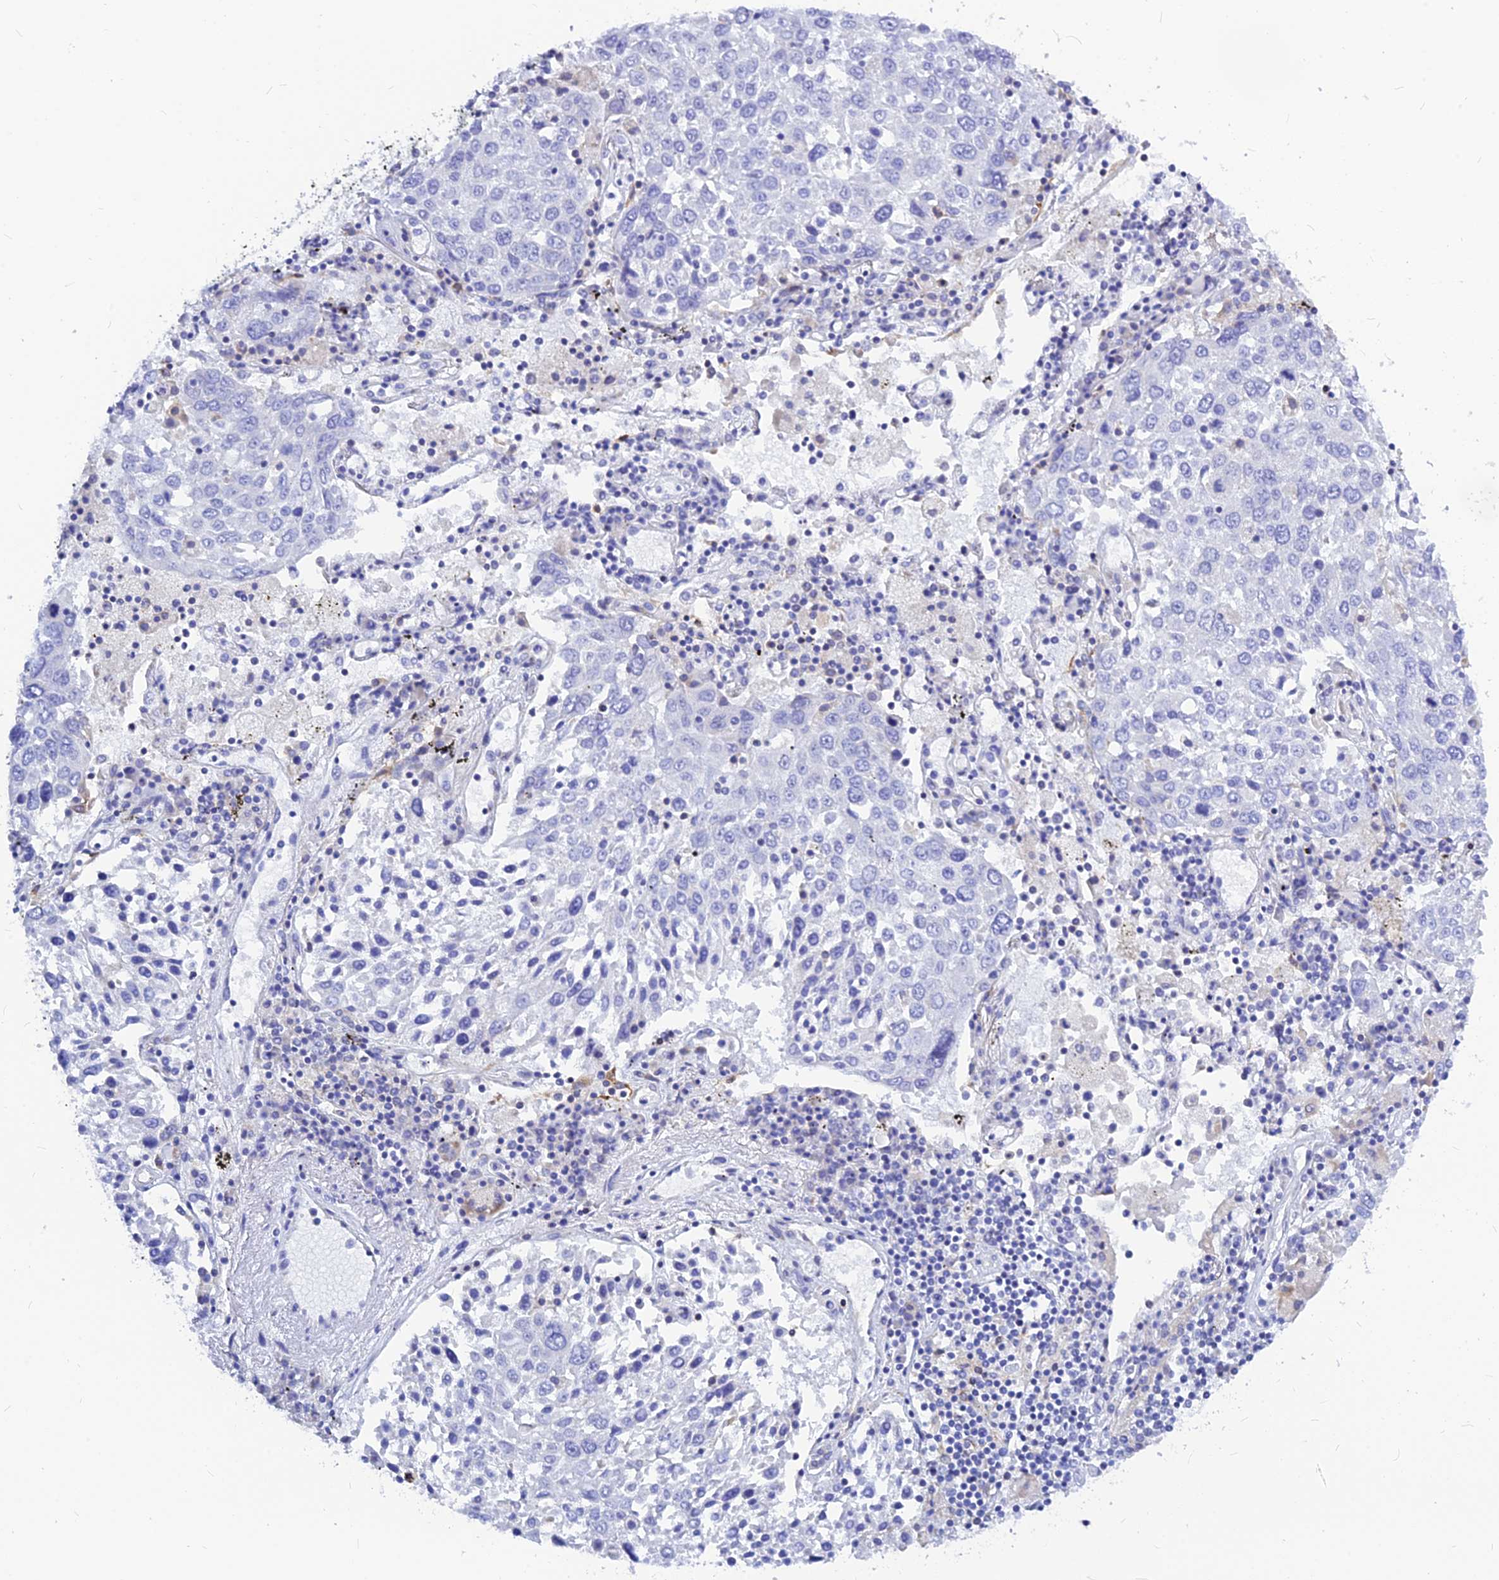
{"staining": {"intensity": "negative", "quantity": "none", "location": "none"}, "tissue": "lung cancer", "cell_type": "Tumor cells", "image_type": "cancer", "snomed": [{"axis": "morphology", "description": "Squamous cell carcinoma, NOS"}, {"axis": "topography", "description": "Lung"}], "caption": "Tumor cells show no significant protein staining in lung cancer (squamous cell carcinoma). (Brightfield microscopy of DAB immunohistochemistry (IHC) at high magnification).", "gene": "CNOT6", "patient": {"sex": "male", "age": 65}}